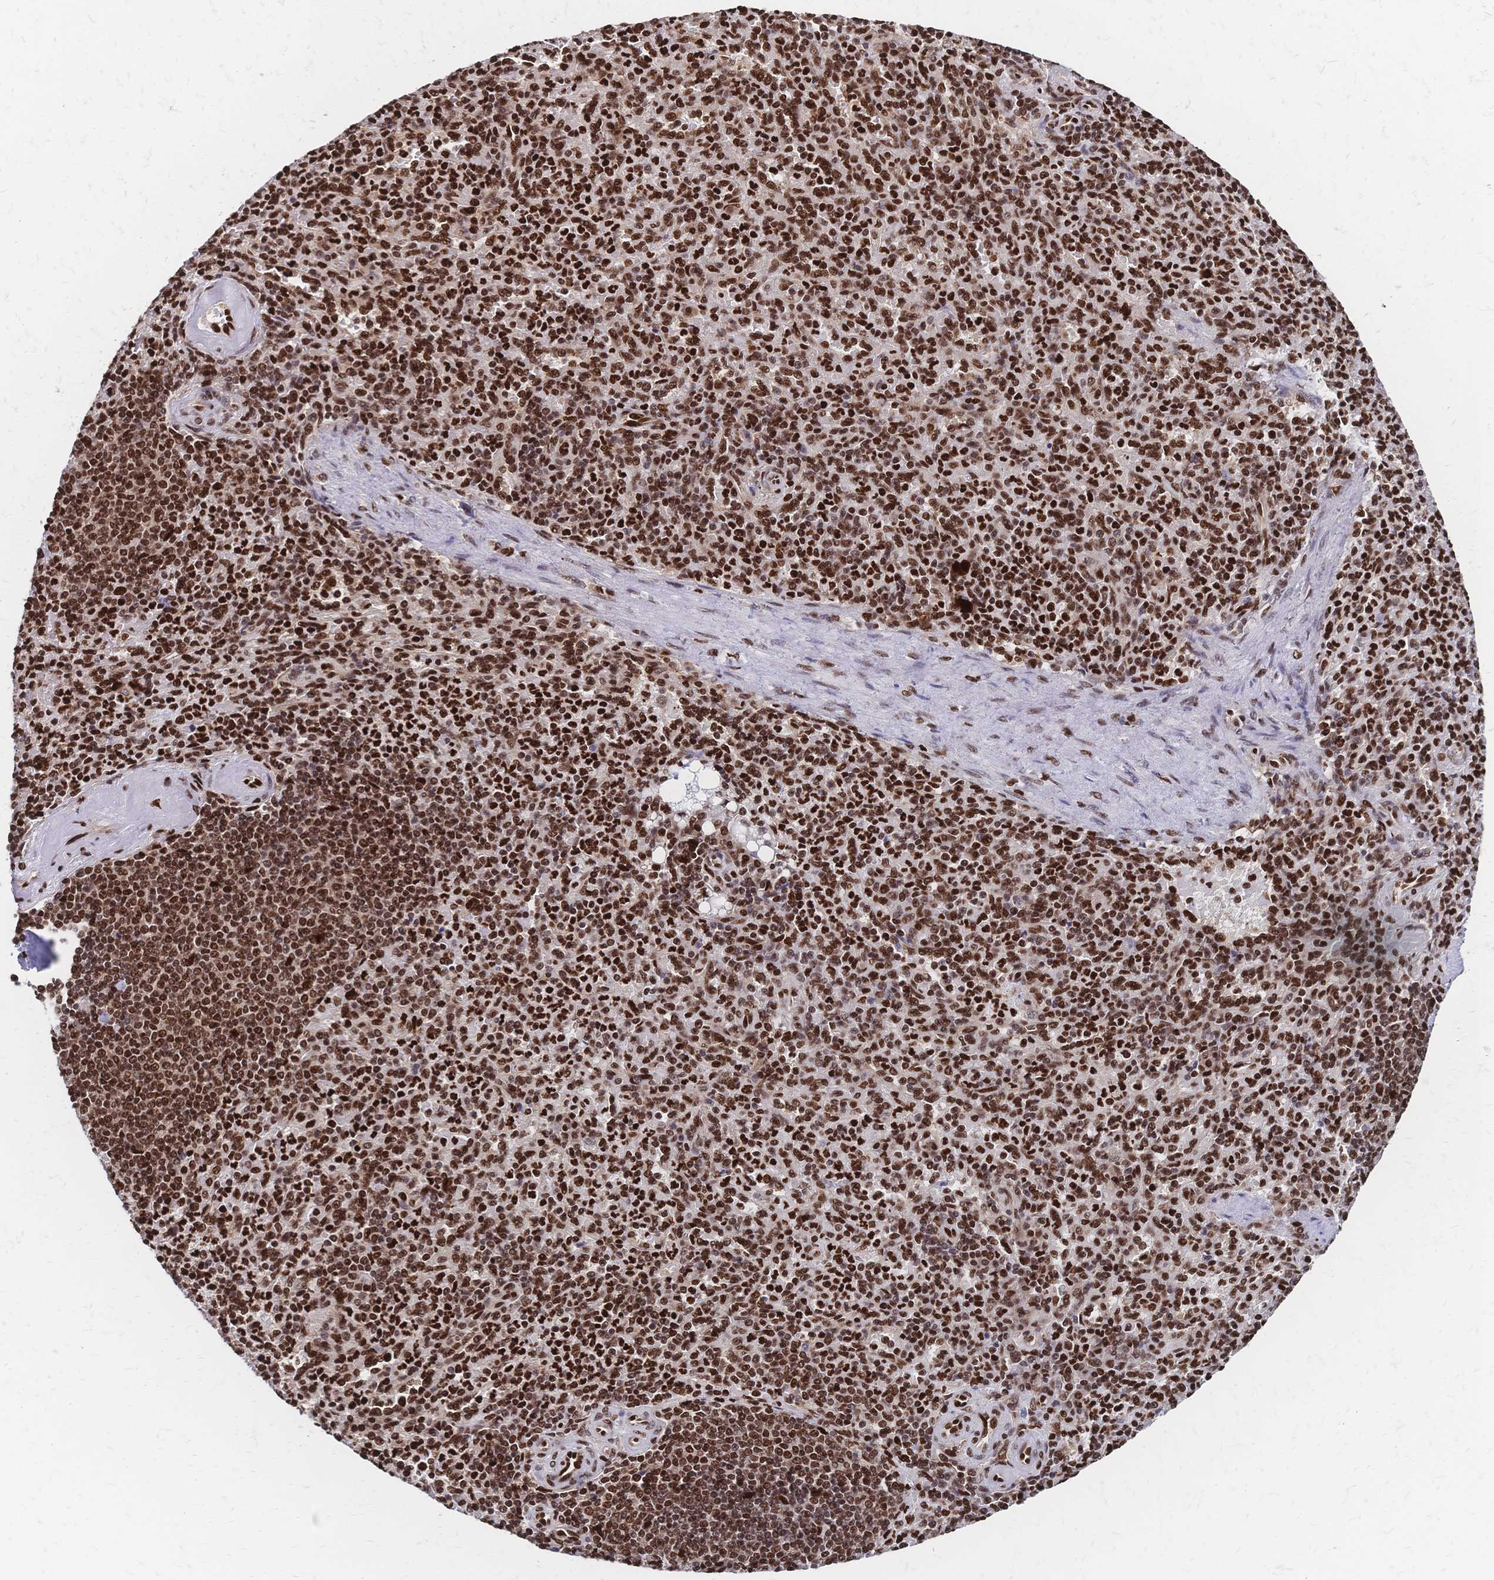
{"staining": {"intensity": "strong", "quantity": ">75%", "location": "nuclear"}, "tissue": "spleen", "cell_type": "Cells in red pulp", "image_type": "normal", "snomed": [{"axis": "morphology", "description": "Normal tissue, NOS"}, {"axis": "topography", "description": "Spleen"}], "caption": "Immunohistochemical staining of normal spleen displays strong nuclear protein positivity in approximately >75% of cells in red pulp.", "gene": "HDGF", "patient": {"sex": "female", "age": 74}}